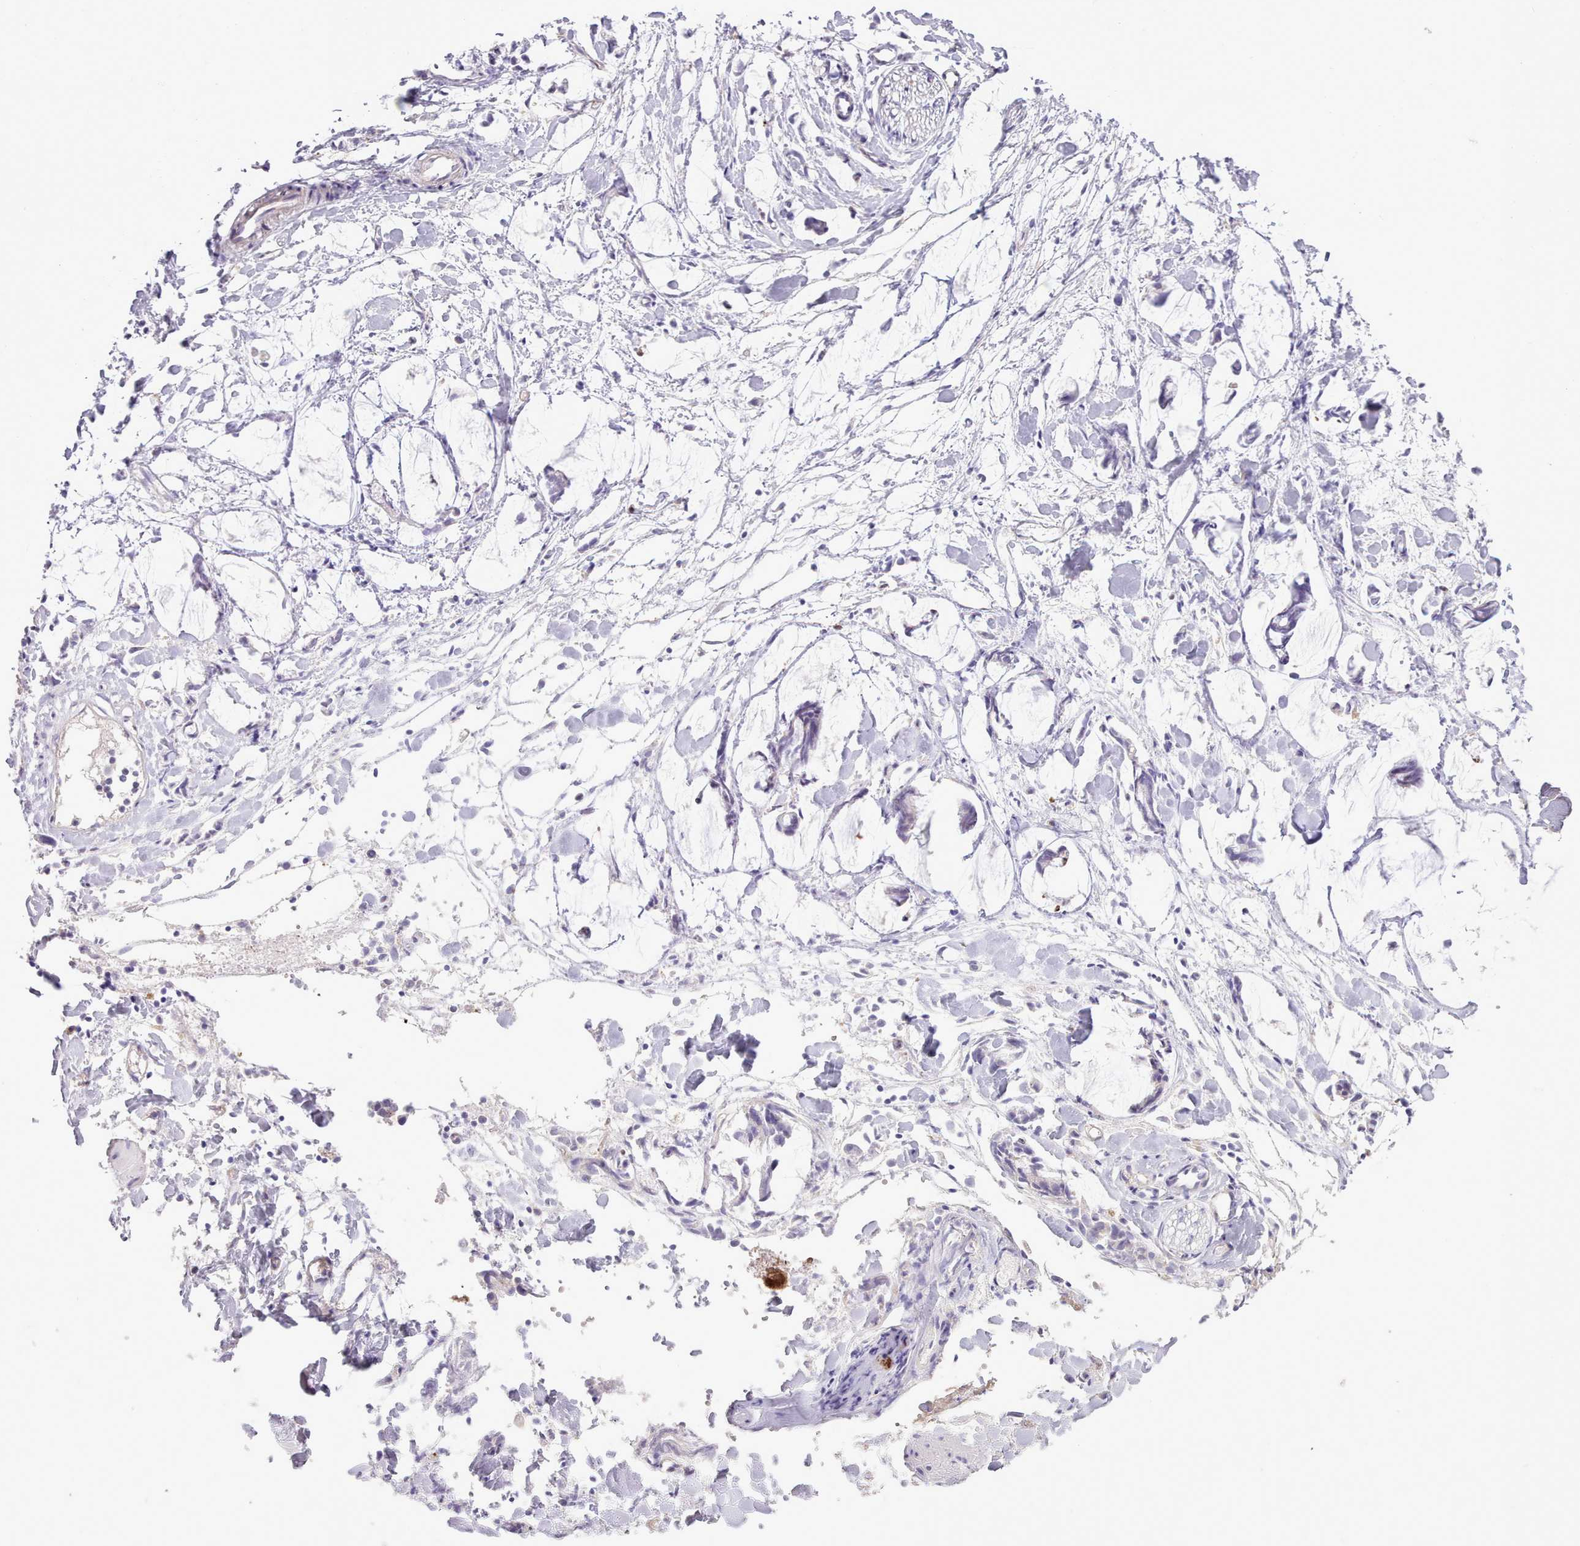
{"staining": {"intensity": "weak", "quantity": "<25%", "location": "cytoplasmic/membranous"}, "tissue": "adipose tissue", "cell_type": "Adipocytes", "image_type": "normal", "snomed": [{"axis": "morphology", "description": "Normal tissue, NOS"}, {"axis": "morphology", "description": "Adenocarcinoma, NOS"}, {"axis": "topography", "description": "Smooth muscle"}, {"axis": "topography", "description": "Colon"}], "caption": "Immunohistochemistry (IHC) histopathology image of benign adipose tissue: human adipose tissue stained with DAB (3,3'-diaminobenzidine) displays no significant protein positivity in adipocytes. Brightfield microscopy of IHC stained with DAB (3,3'-diaminobenzidine) (brown) and hematoxylin (blue), captured at high magnification.", "gene": "SRD5A1", "patient": {"sex": "male", "age": 14}}